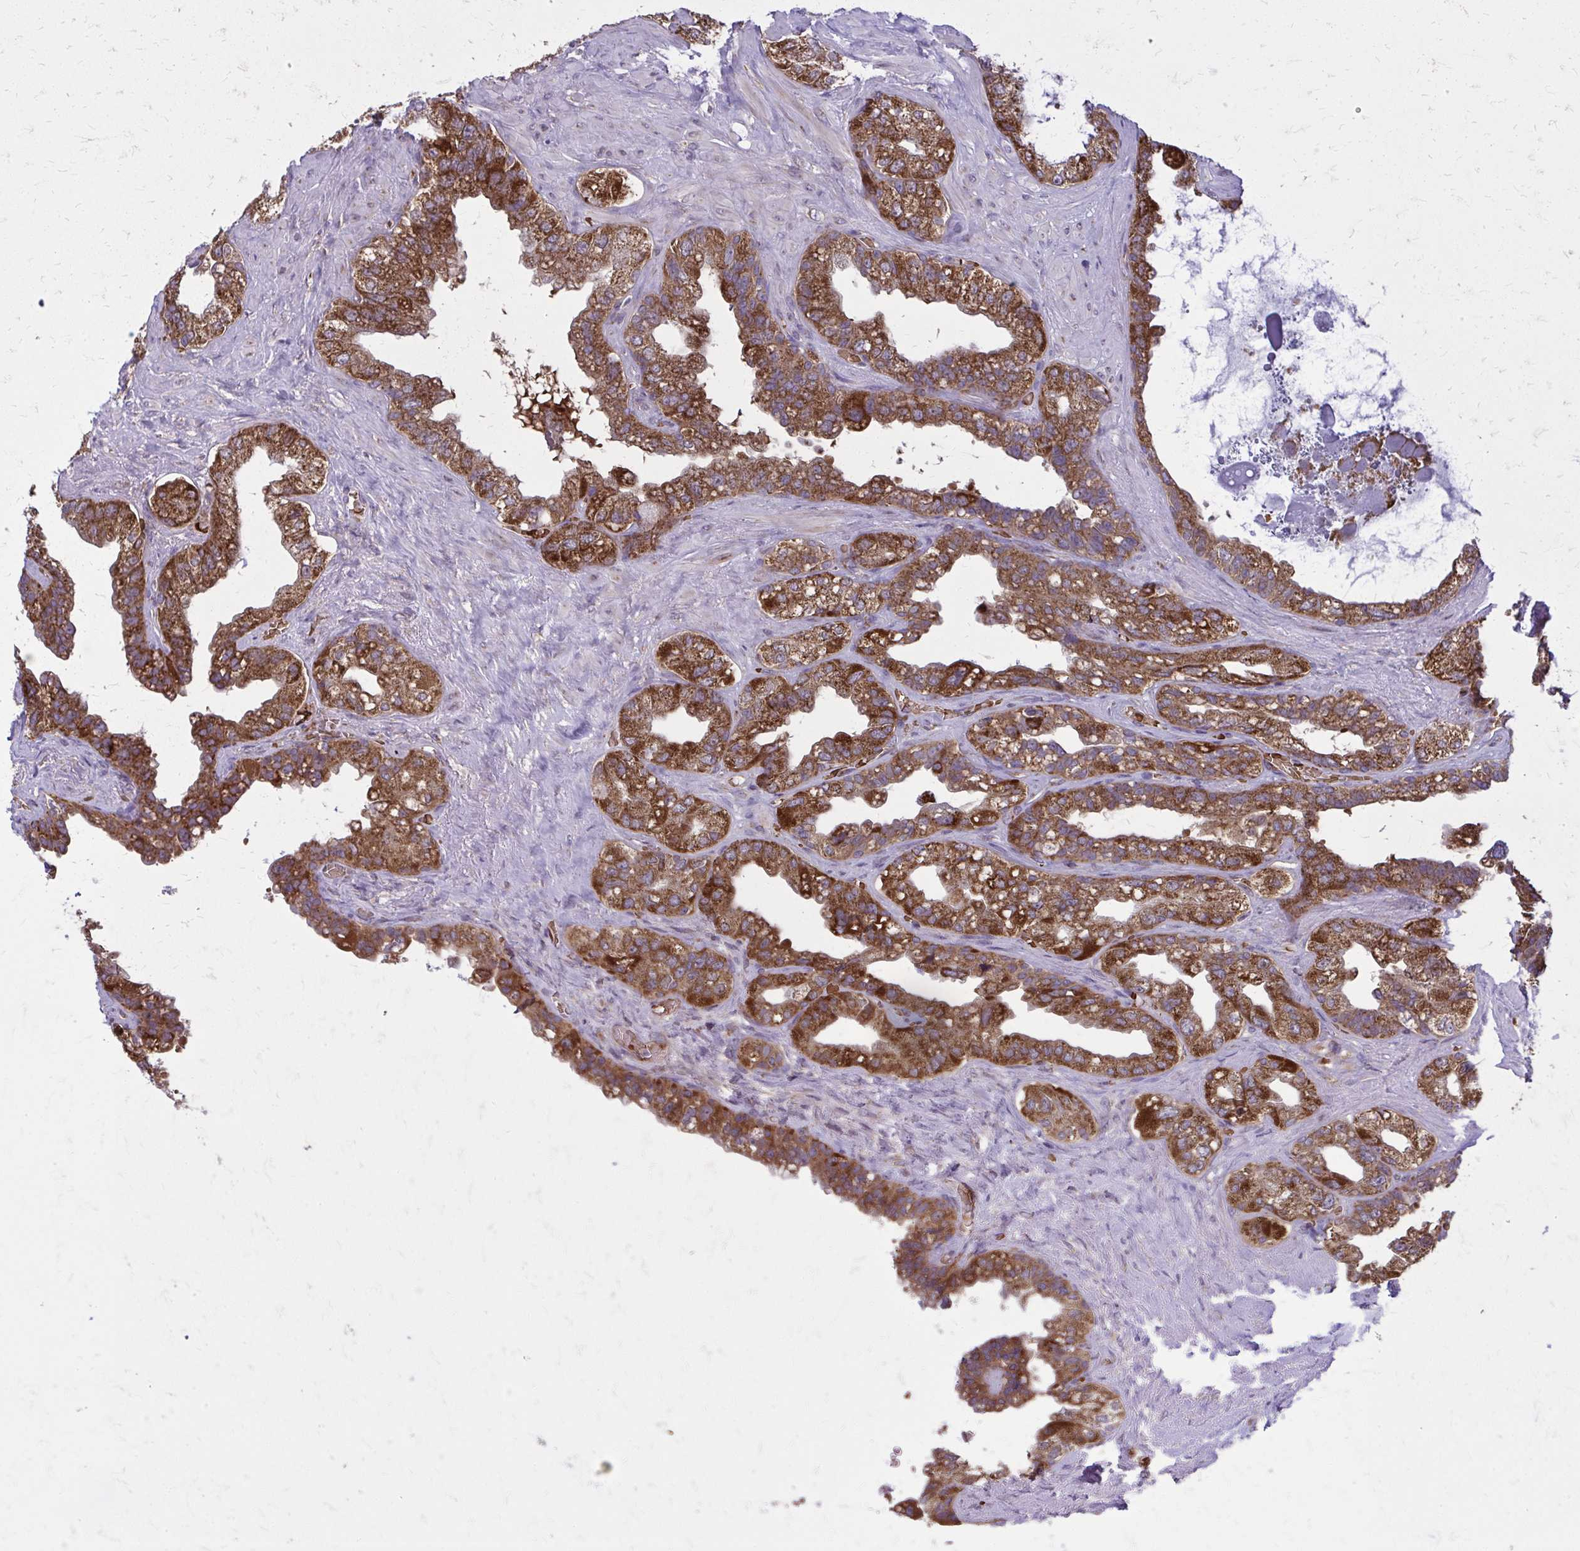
{"staining": {"intensity": "strong", "quantity": ">75%", "location": "cytoplasmic/membranous"}, "tissue": "seminal vesicle", "cell_type": "Glandular cells", "image_type": "normal", "snomed": [{"axis": "morphology", "description": "Normal tissue, NOS"}, {"axis": "topography", "description": "Seminal veicle"}, {"axis": "topography", "description": "Peripheral nerve tissue"}], "caption": "Approximately >75% of glandular cells in normal seminal vesicle demonstrate strong cytoplasmic/membranous protein expression as visualized by brown immunohistochemical staining.", "gene": "PDK4", "patient": {"sex": "male", "age": 76}}